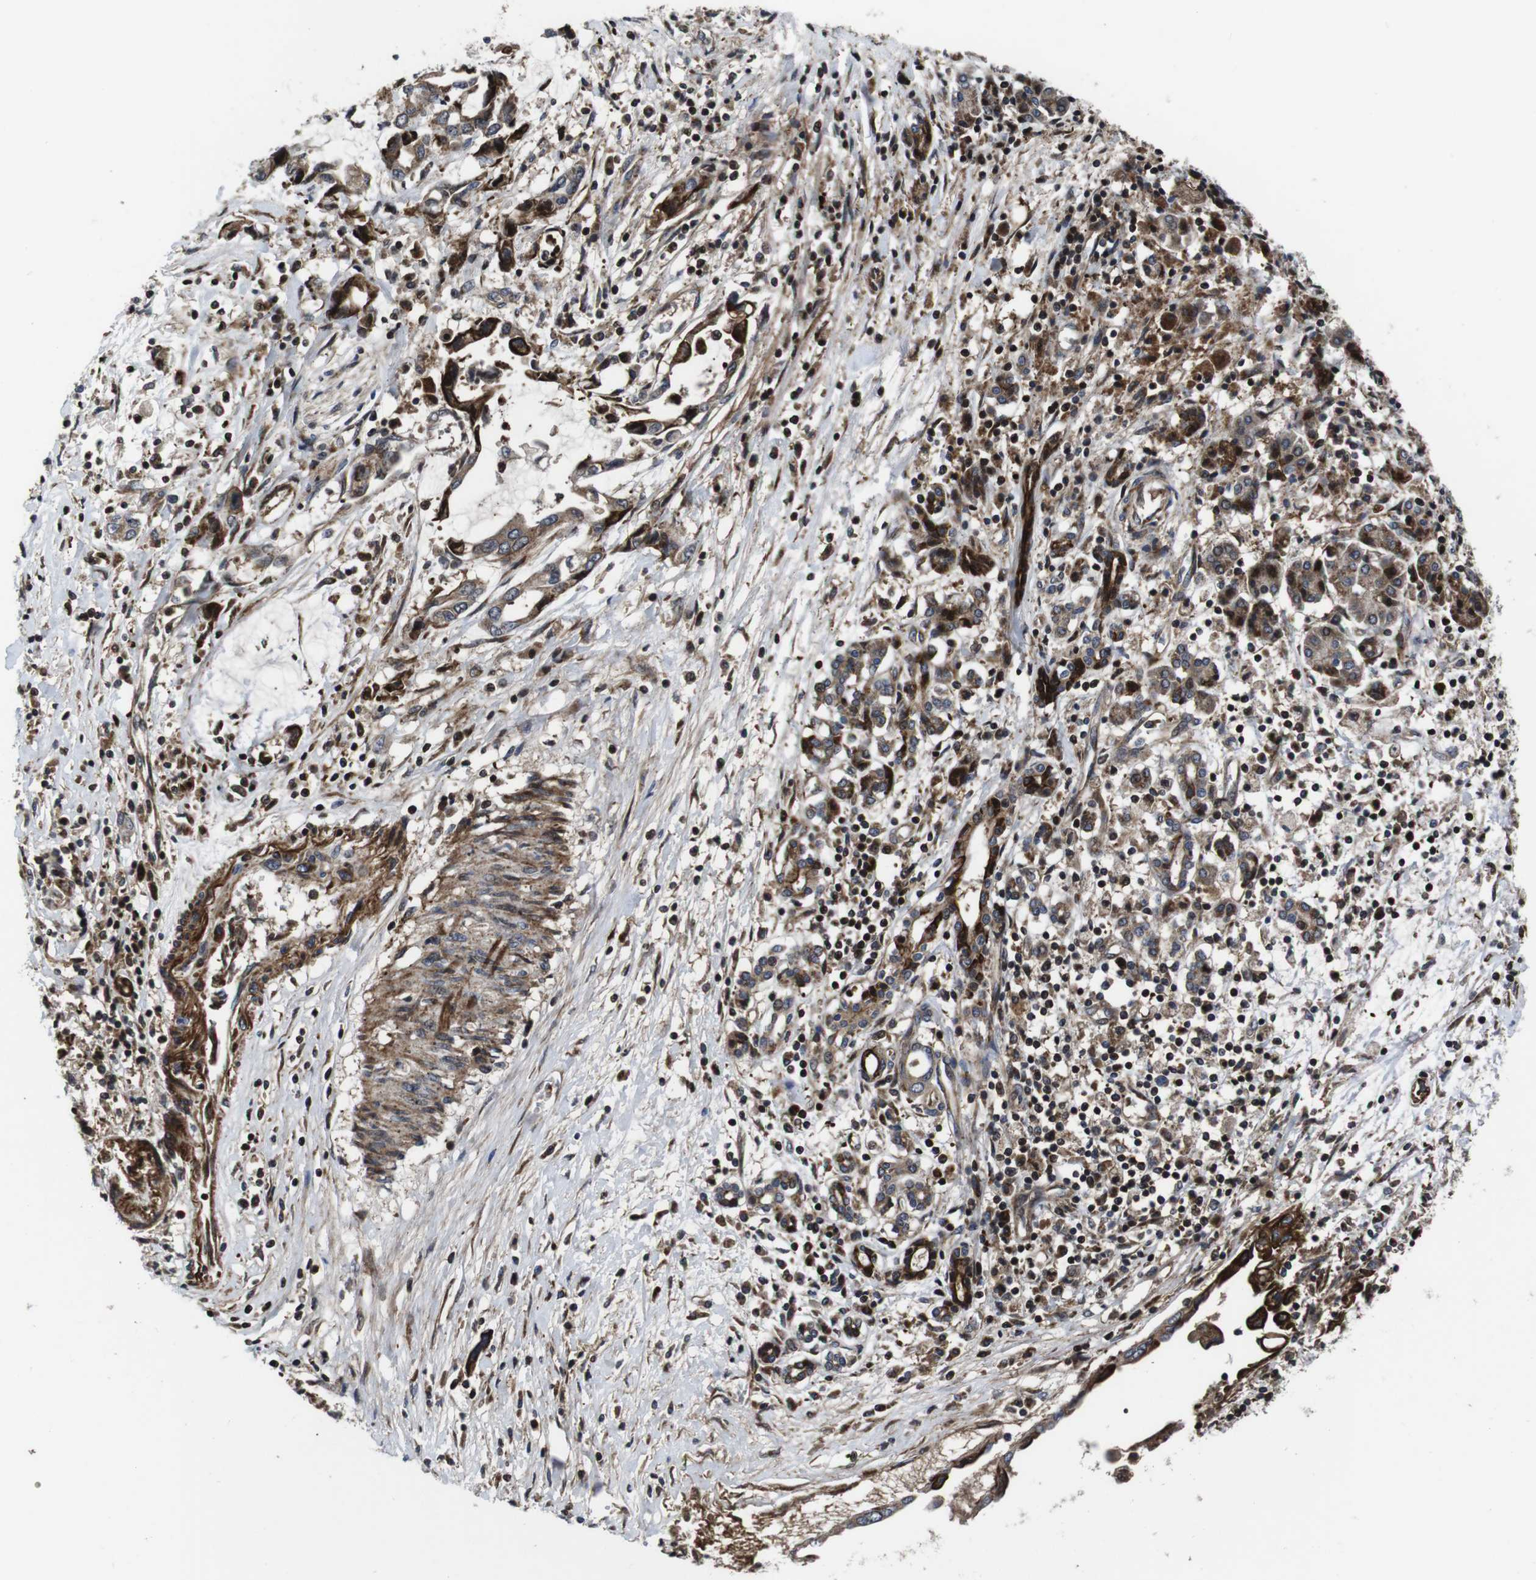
{"staining": {"intensity": "strong", "quantity": ">75%", "location": "cytoplasmic/membranous"}, "tissue": "pancreatic cancer", "cell_type": "Tumor cells", "image_type": "cancer", "snomed": [{"axis": "morphology", "description": "Adenocarcinoma, NOS"}, {"axis": "topography", "description": "Pancreas"}], "caption": "Protein expression analysis of pancreatic cancer (adenocarcinoma) reveals strong cytoplasmic/membranous staining in approximately >75% of tumor cells. The staining was performed using DAB (3,3'-diaminobenzidine), with brown indicating positive protein expression. Nuclei are stained blue with hematoxylin.", "gene": "SMYD3", "patient": {"sex": "female", "age": 57}}